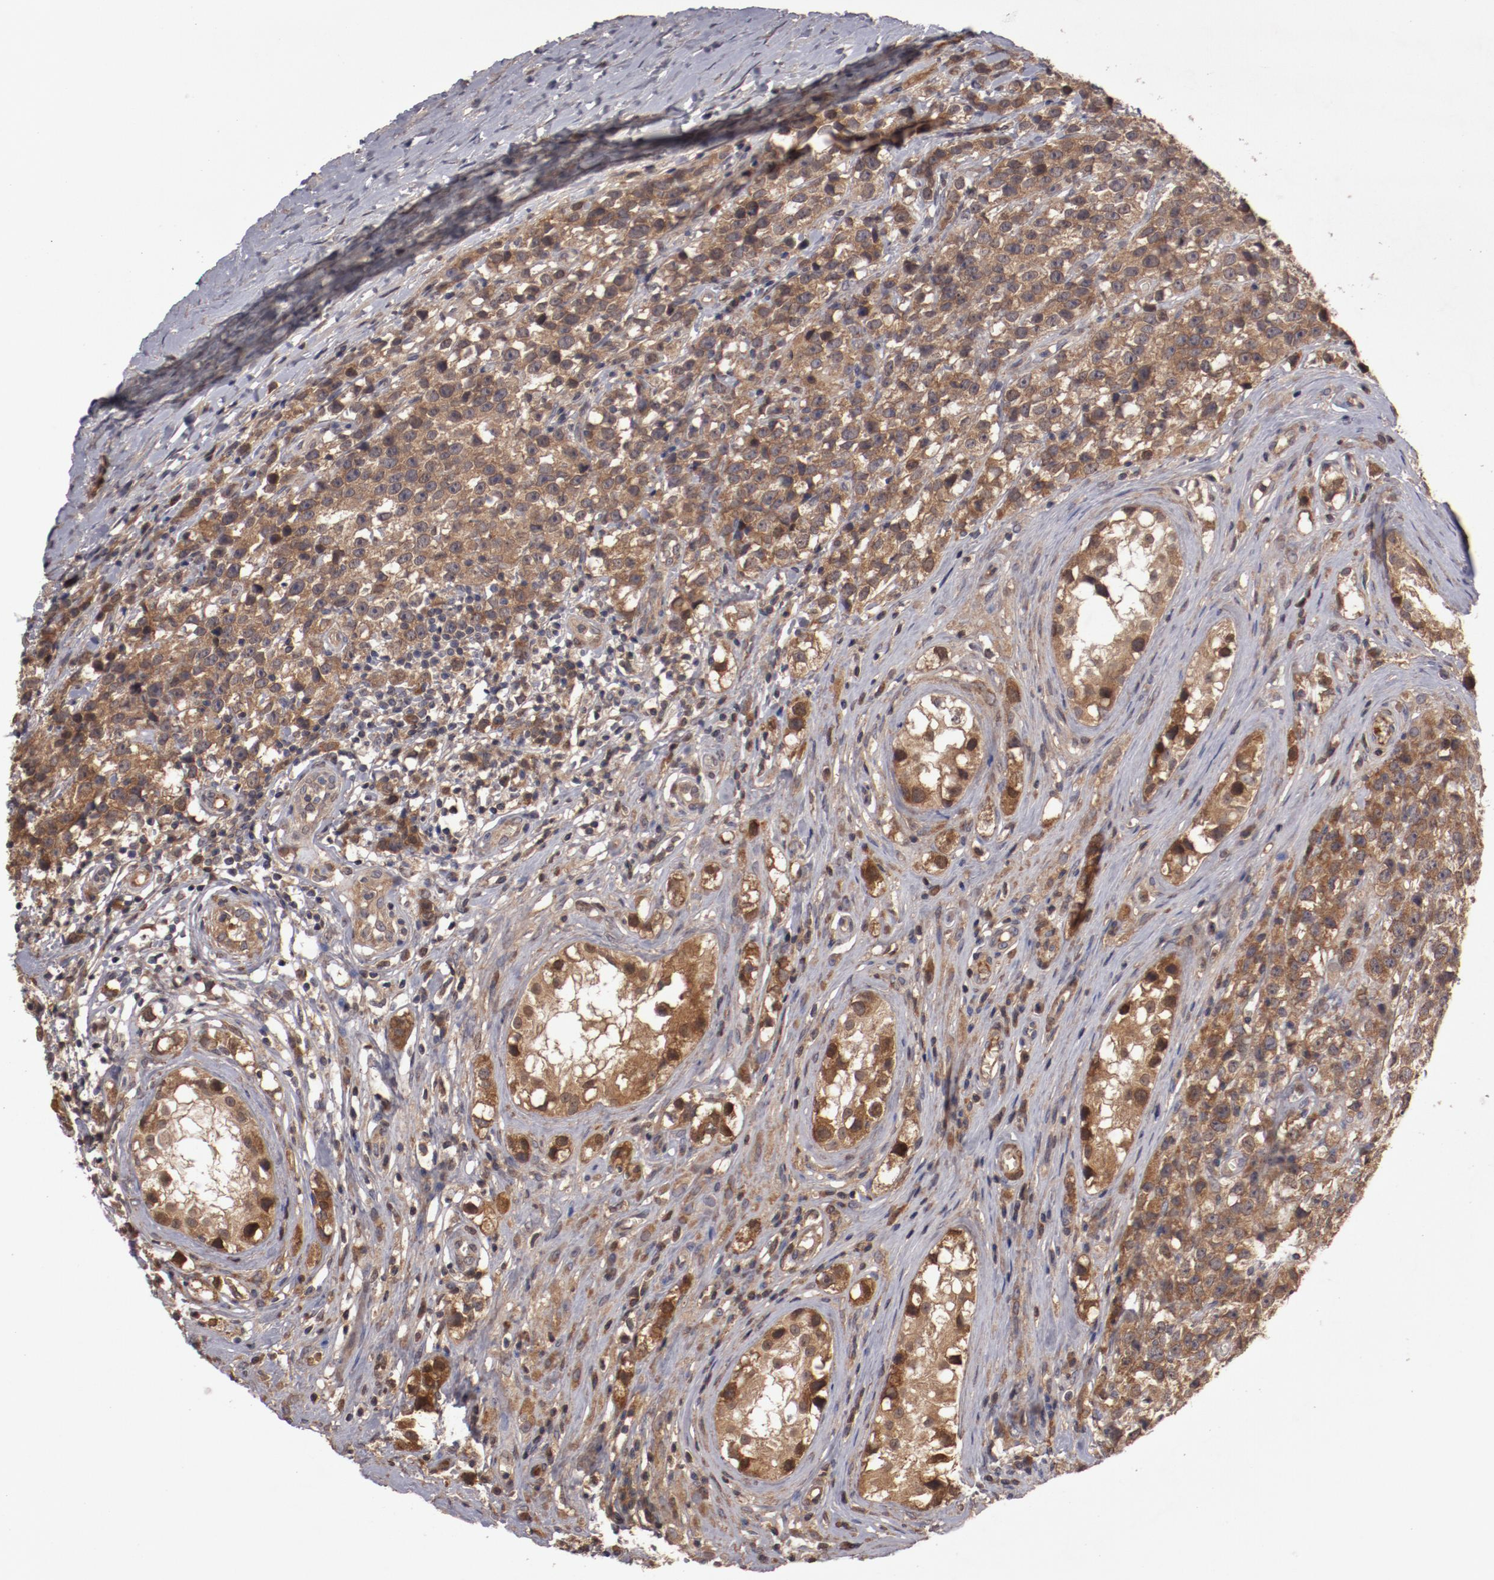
{"staining": {"intensity": "strong", "quantity": ">75%", "location": "cytoplasmic/membranous,nuclear"}, "tissue": "testis cancer", "cell_type": "Tumor cells", "image_type": "cancer", "snomed": [{"axis": "morphology", "description": "Seminoma, NOS"}, {"axis": "topography", "description": "Testis"}], "caption": "Immunohistochemical staining of seminoma (testis) shows high levels of strong cytoplasmic/membranous and nuclear protein staining in approximately >75% of tumor cells. The staining was performed using DAB (3,3'-diaminobenzidine) to visualize the protein expression in brown, while the nuclei were stained in blue with hematoxylin (Magnification: 20x).", "gene": "SERPINA7", "patient": {"sex": "male", "age": 25}}